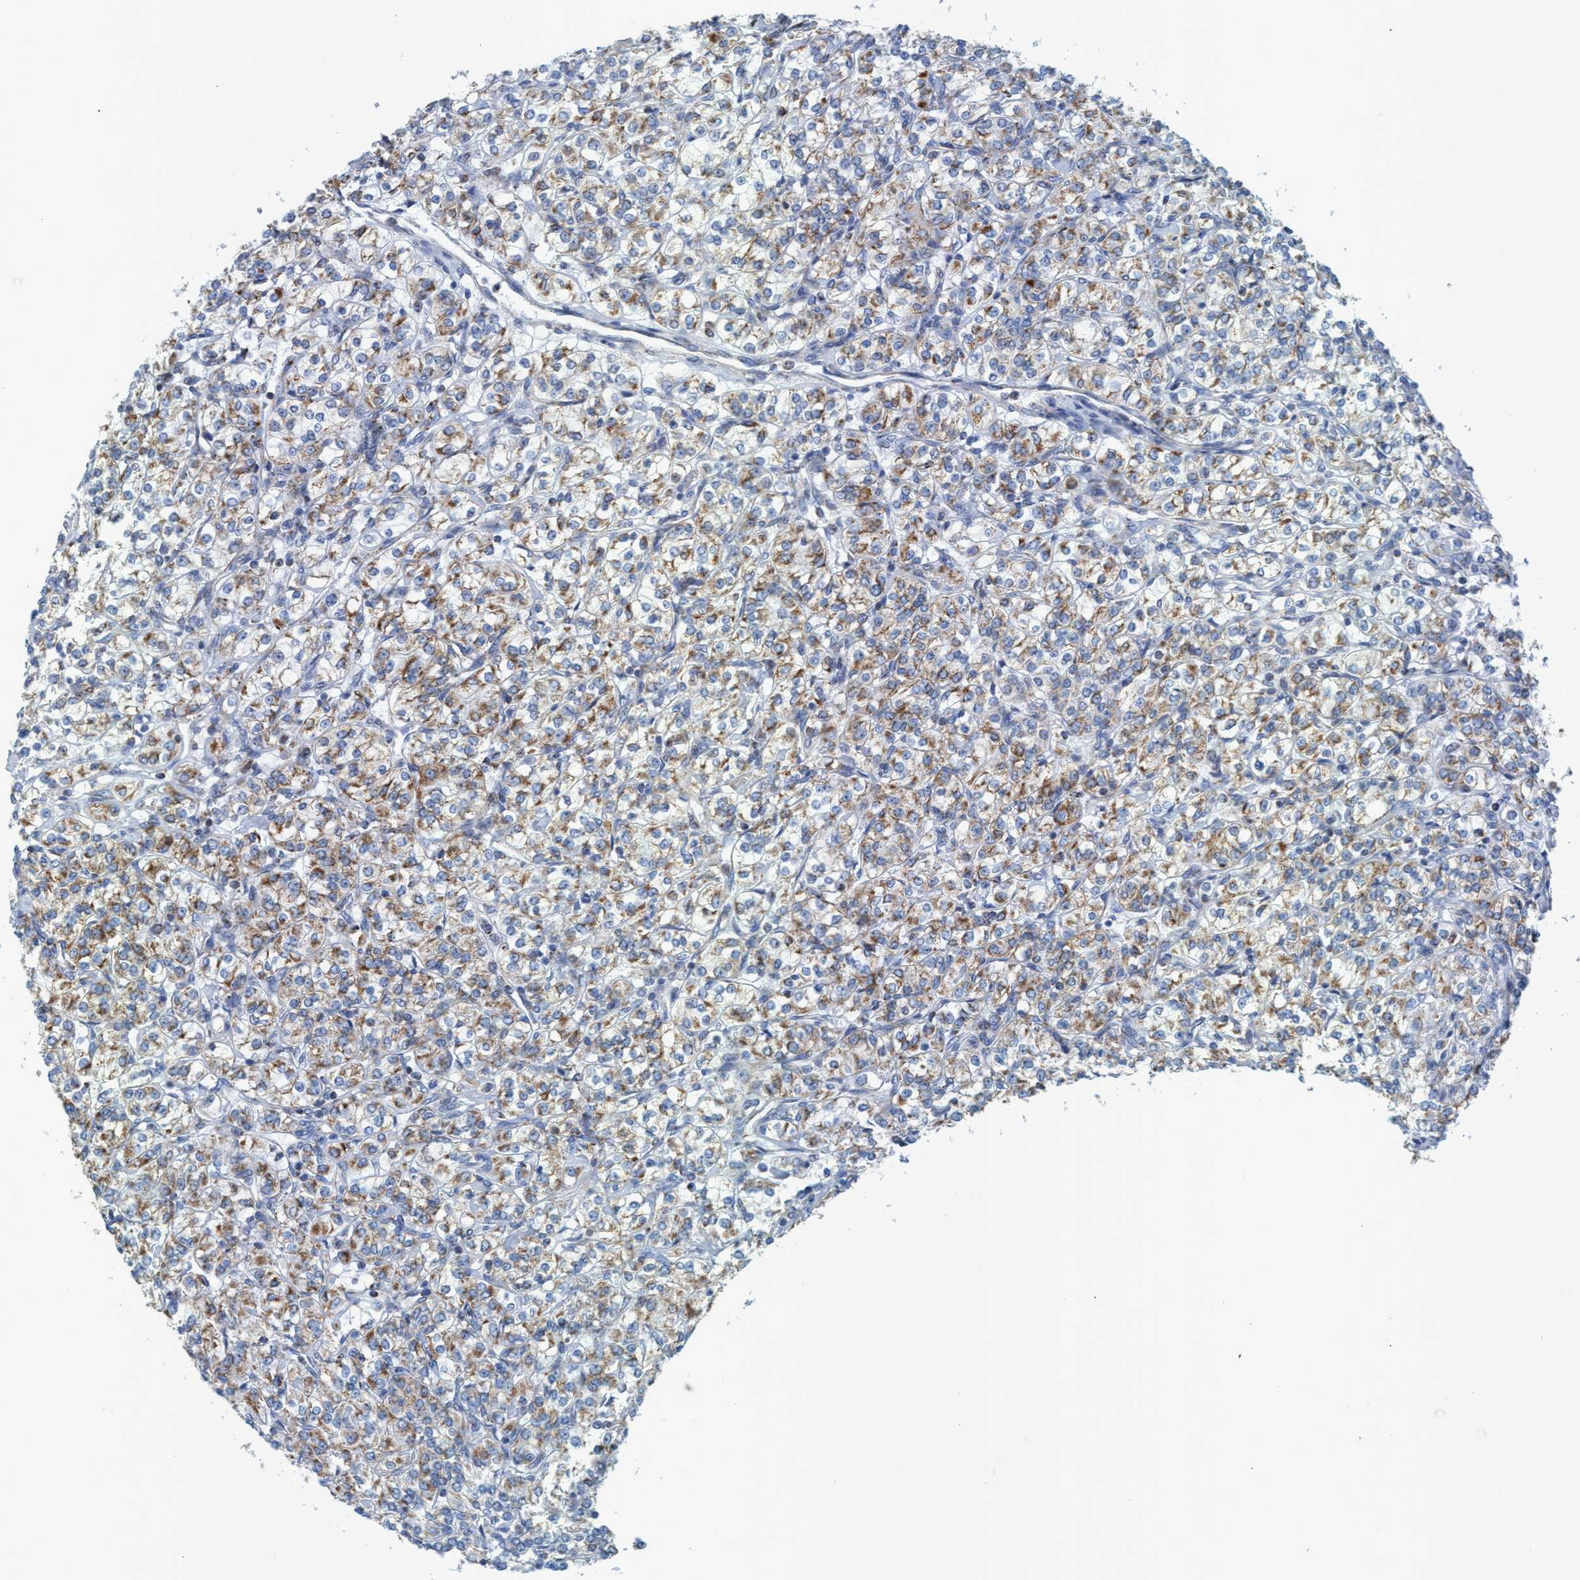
{"staining": {"intensity": "moderate", "quantity": ">75%", "location": "cytoplasmic/membranous"}, "tissue": "renal cancer", "cell_type": "Tumor cells", "image_type": "cancer", "snomed": [{"axis": "morphology", "description": "Adenocarcinoma, NOS"}, {"axis": "topography", "description": "Kidney"}], "caption": "Immunohistochemistry of human renal cancer displays medium levels of moderate cytoplasmic/membranous positivity in about >75% of tumor cells.", "gene": "GGA3", "patient": {"sex": "male", "age": 77}}